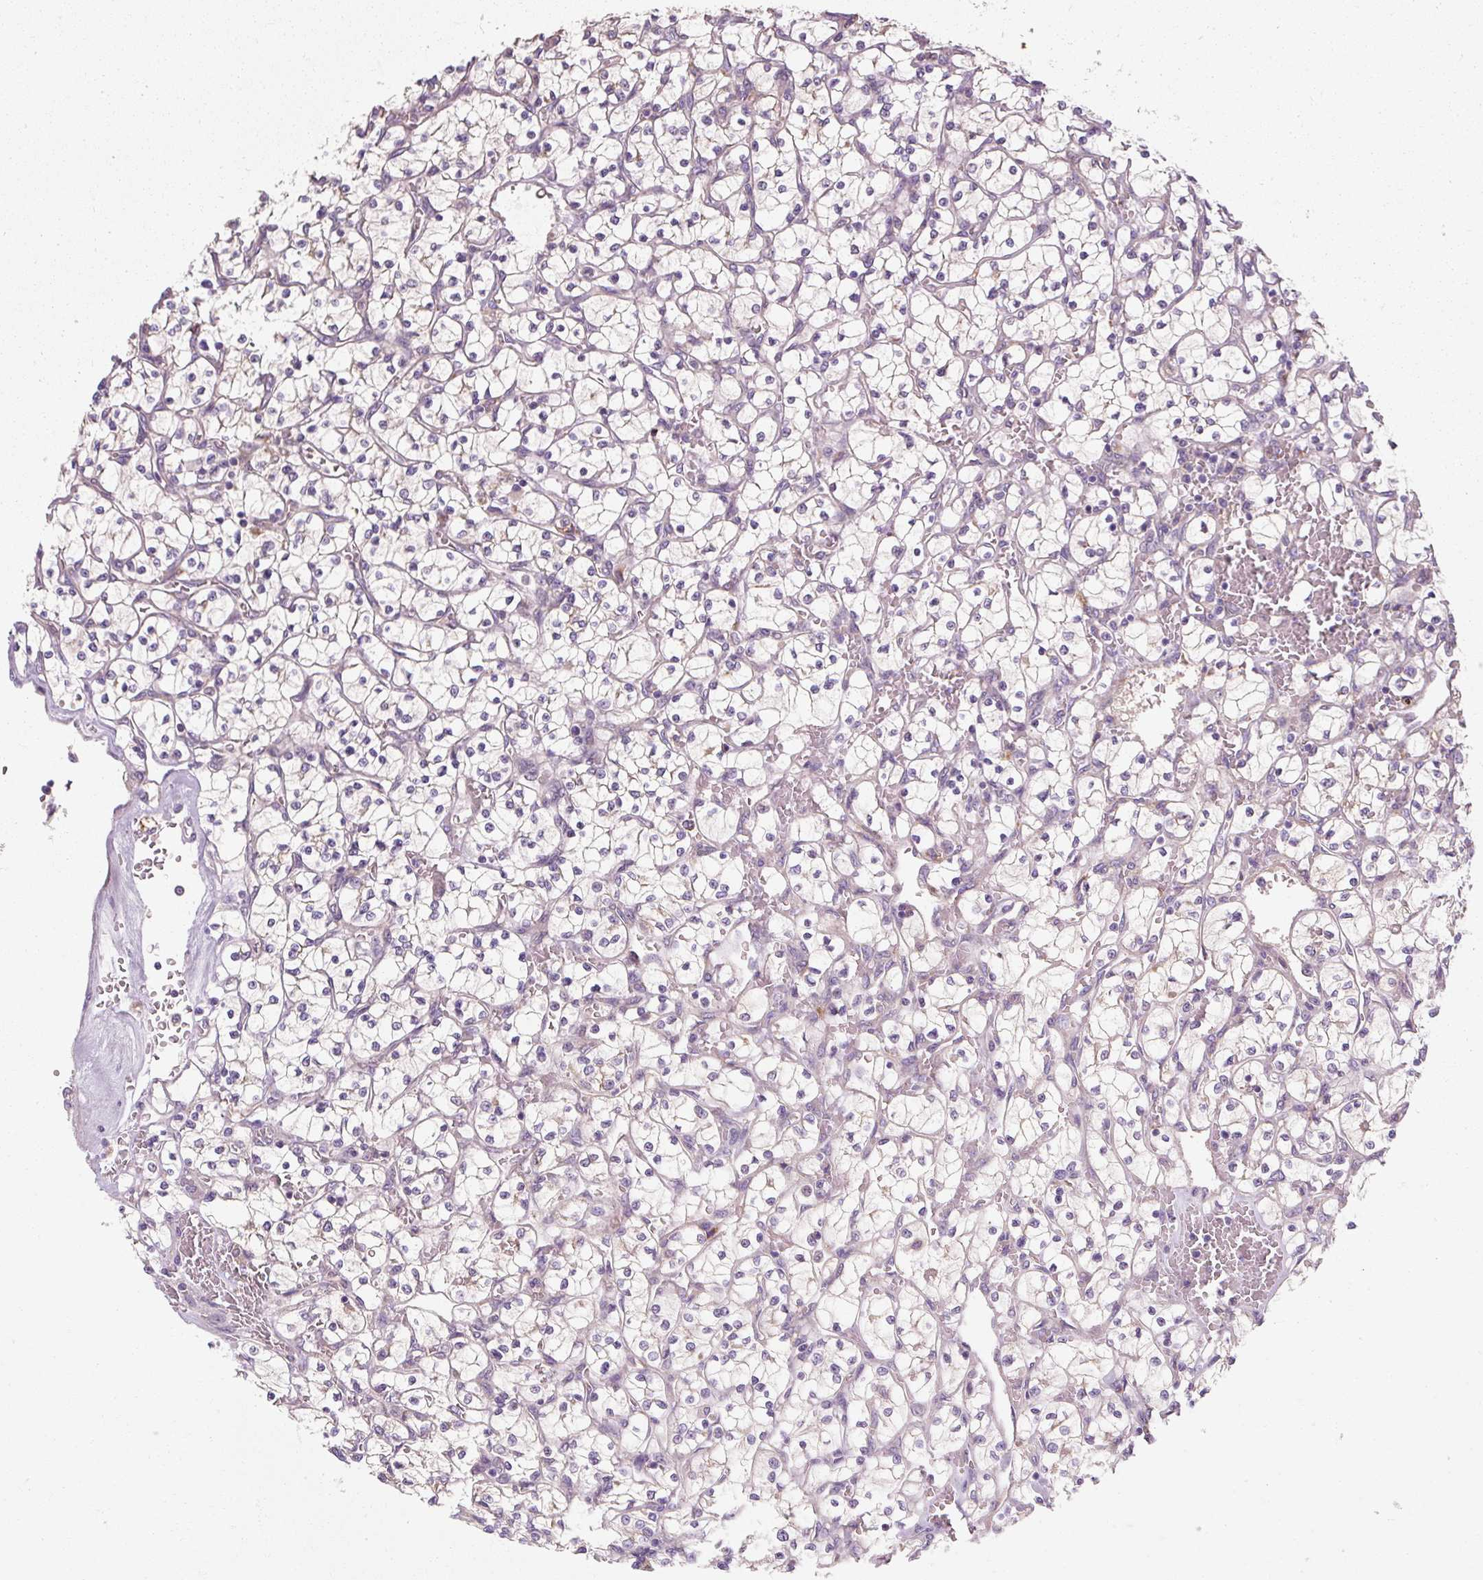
{"staining": {"intensity": "negative", "quantity": "none", "location": "none"}, "tissue": "renal cancer", "cell_type": "Tumor cells", "image_type": "cancer", "snomed": [{"axis": "morphology", "description": "Adenocarcinoma, NOS"}, {"axis": "topography", "description": "Kidney"}], "caption": "Renal cancer stained for a protein using immunohistochemistry (IHC) demonstrates no staining tumor cells.", "gene": "TBC1D4", "patient": {"sex": "female", "age": 64}}